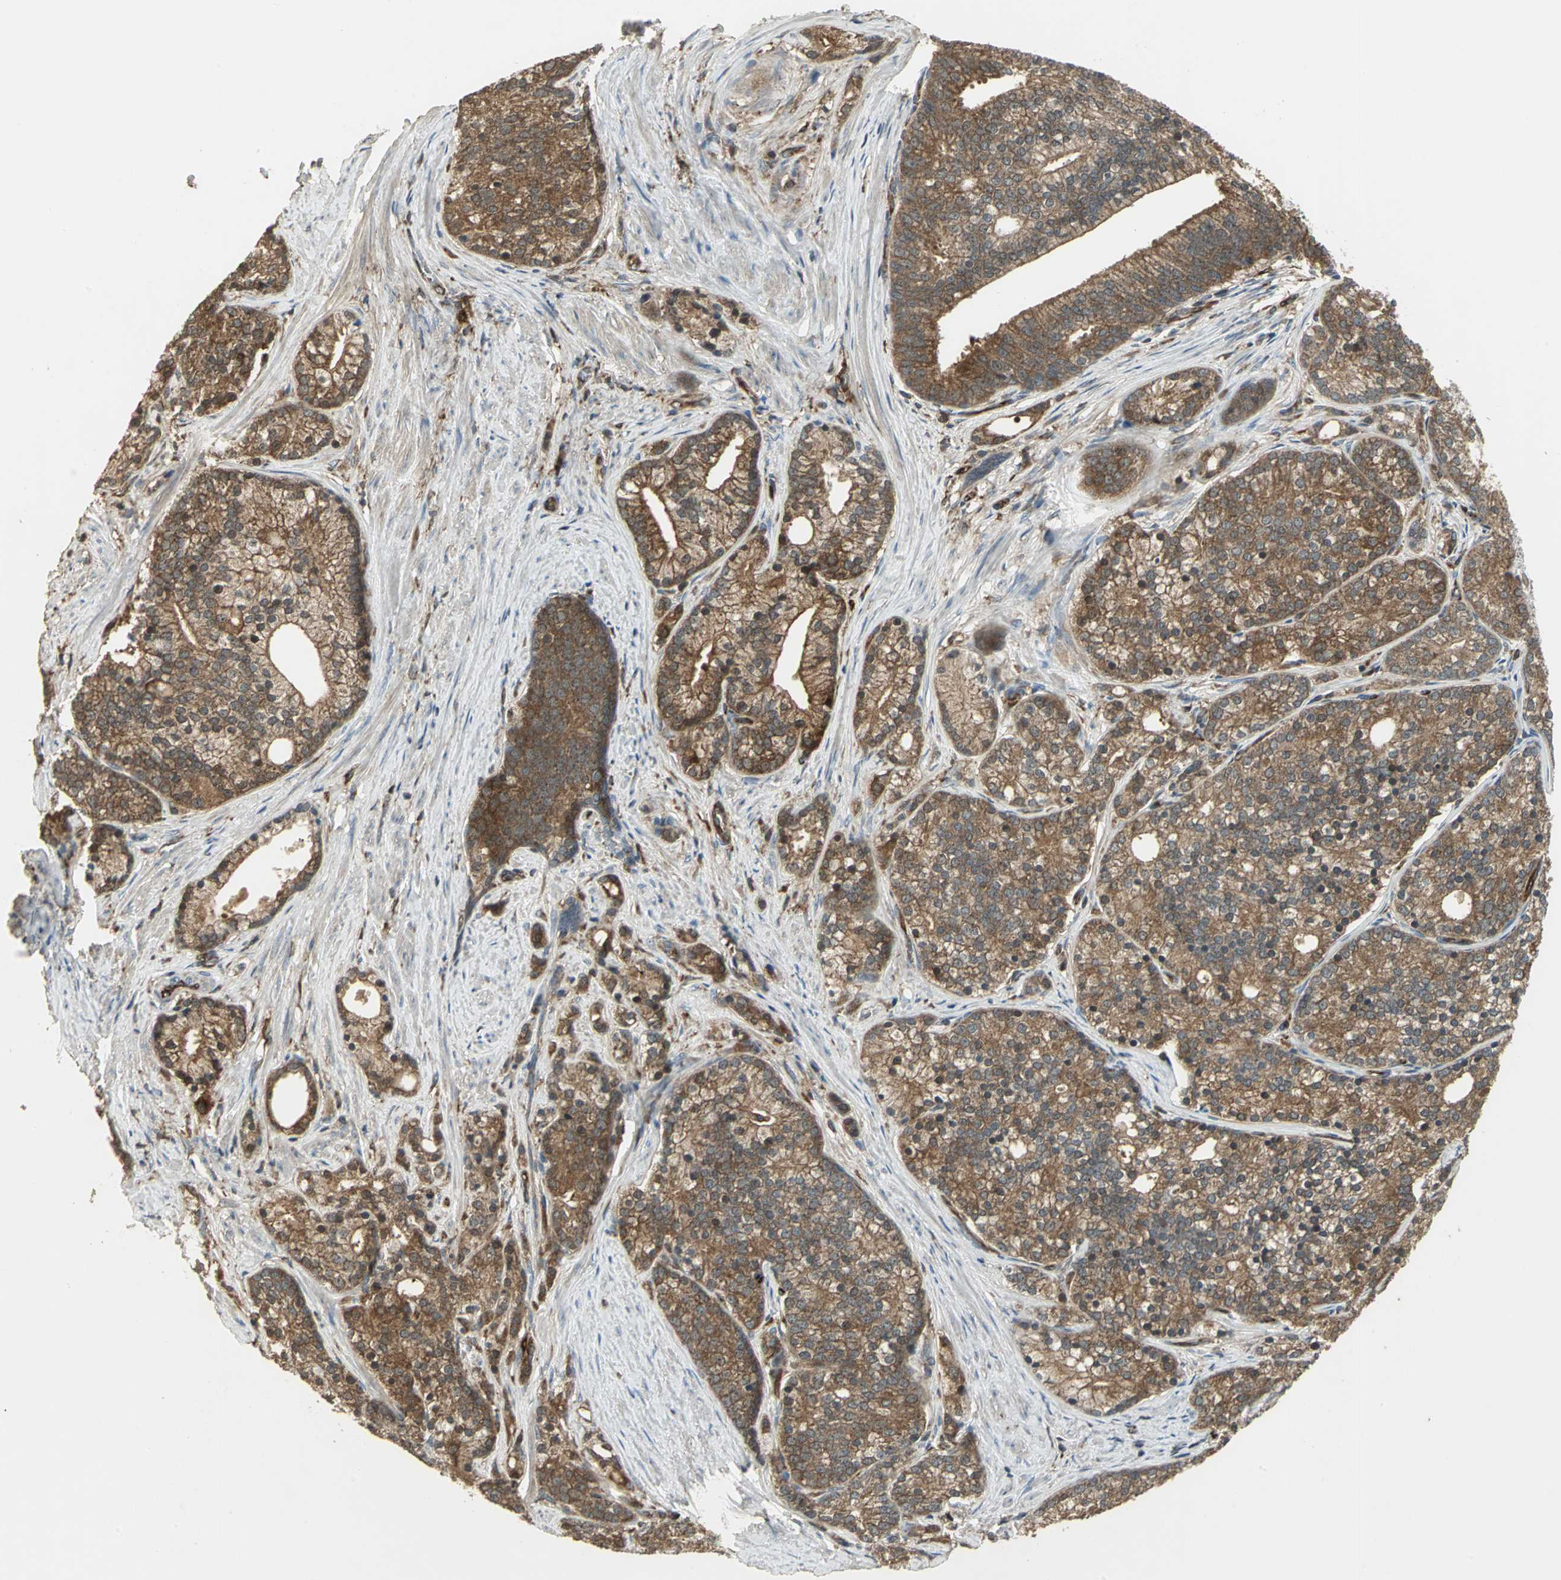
{"staining": {"intensity": "moderate", "quantity": ">75%", "location": "cytoplasmic/membranous"}, "tissue": "prostate cancer", "cell_type": "Tumor cells", "image_type": "cancer", "snomed": [{"axis": "morphology", "description": "Adenocarcinoma, Low grade"}, {"axis": "topography", "description": "Prostate"}], "caption": "A brown stain highlights moderate cytoplasmic/membranous positivity of a protein in human prostate cancer tumor cells.", "gene": "PRXL2B", "patient": {"sex": "male", "age": 71}}